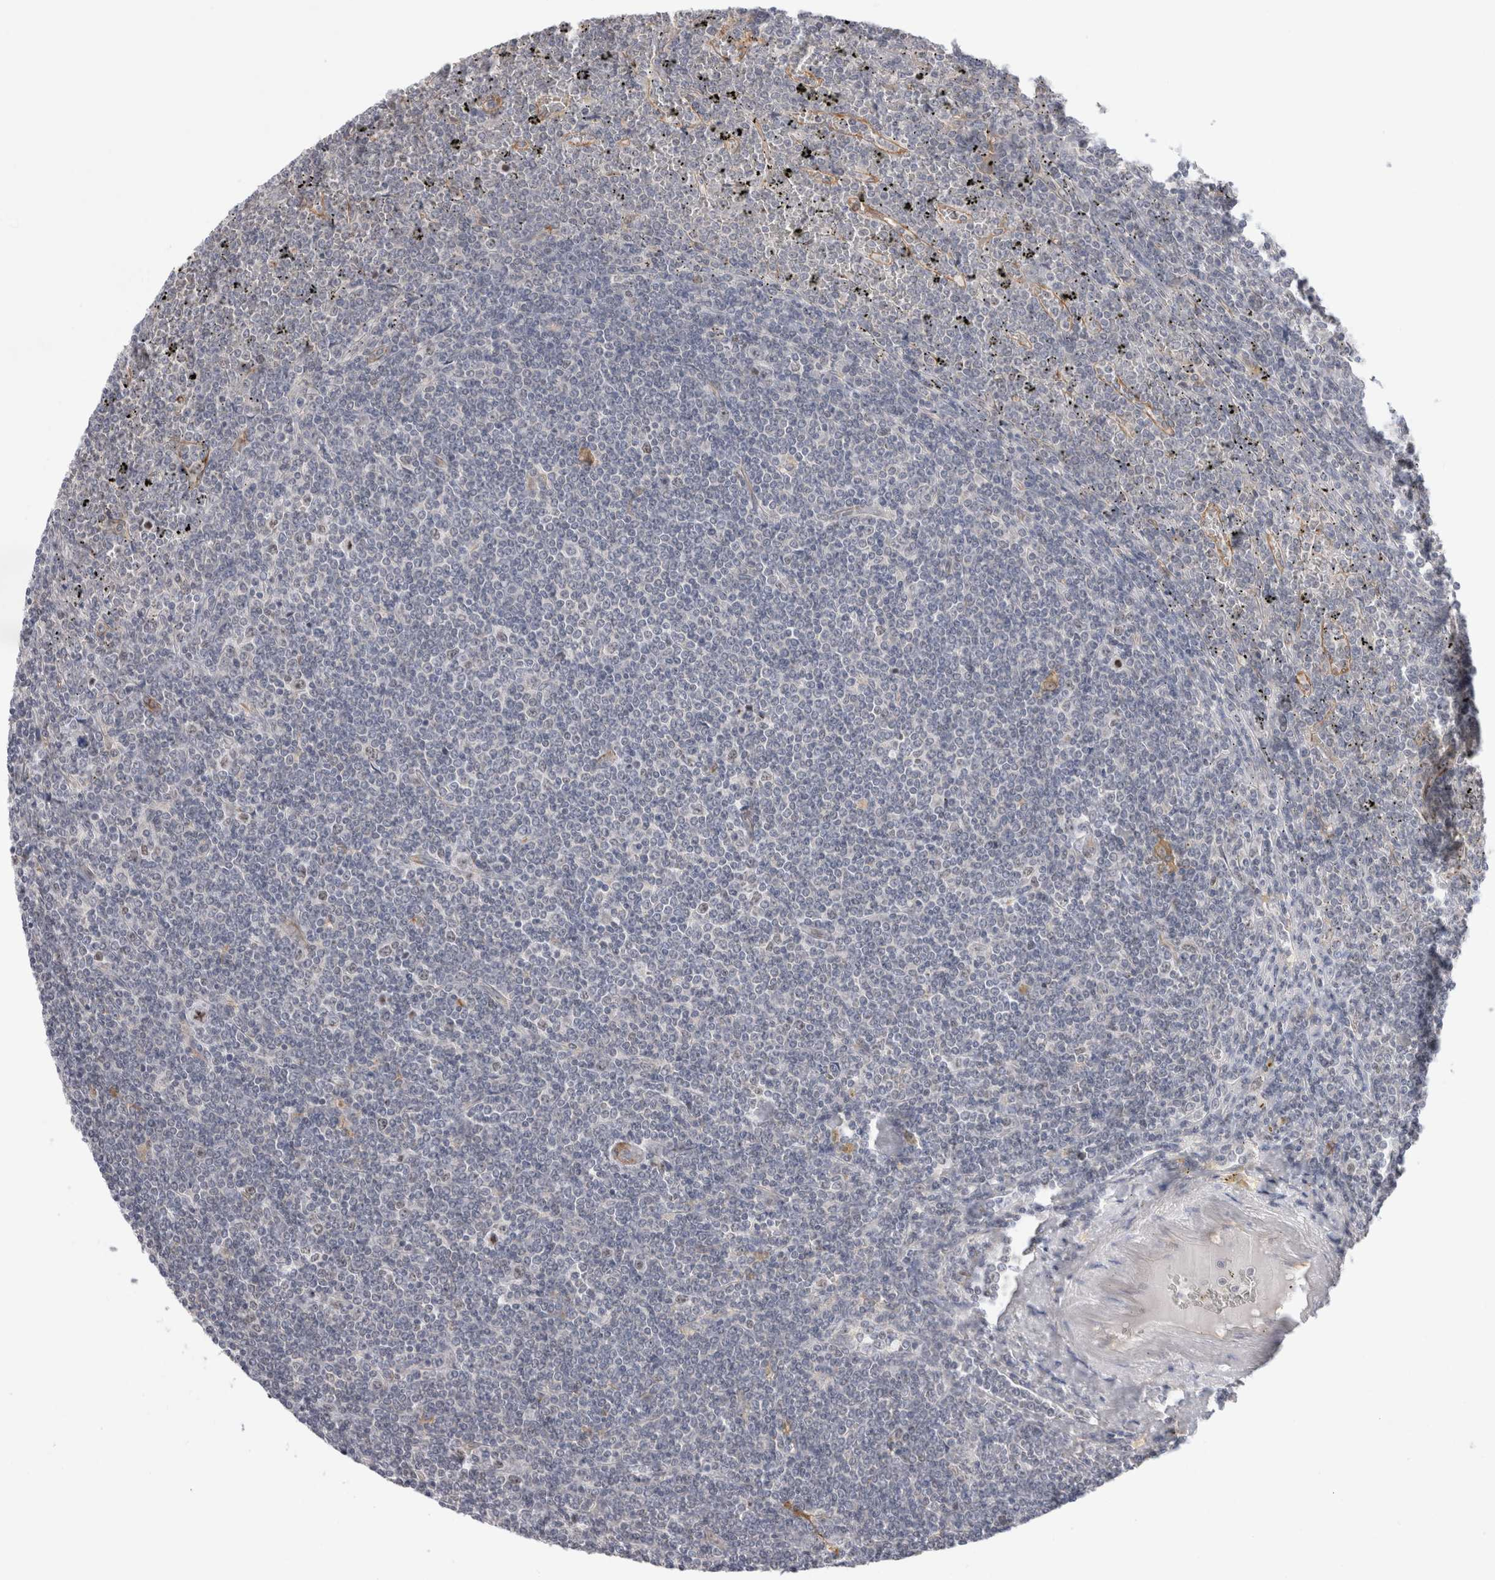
{"staining": {"intensity": "negative", "quantity": "none", "location": "none"}, "tissue": "lymphoma", "cell_type": "Tumor cells", "image_type": "cancer", "snomed": [{"axis": "morphology", "description": "Malignant lymphoma, non-Hodgkin's type, Low grade"}, {"axis": "topography", "description": "Spleen"}], "caption": "There is no significant expression in tumor cells of malignant lymphoma, non-Hodgkin's type (low-grade). (DAB (3,3'-diaminobenzidine) immunohistochemistry (IHC) with hematoxylin counter stain).", "gene": "SYTL5", "patient": {"sex": "female", "age": 19}}